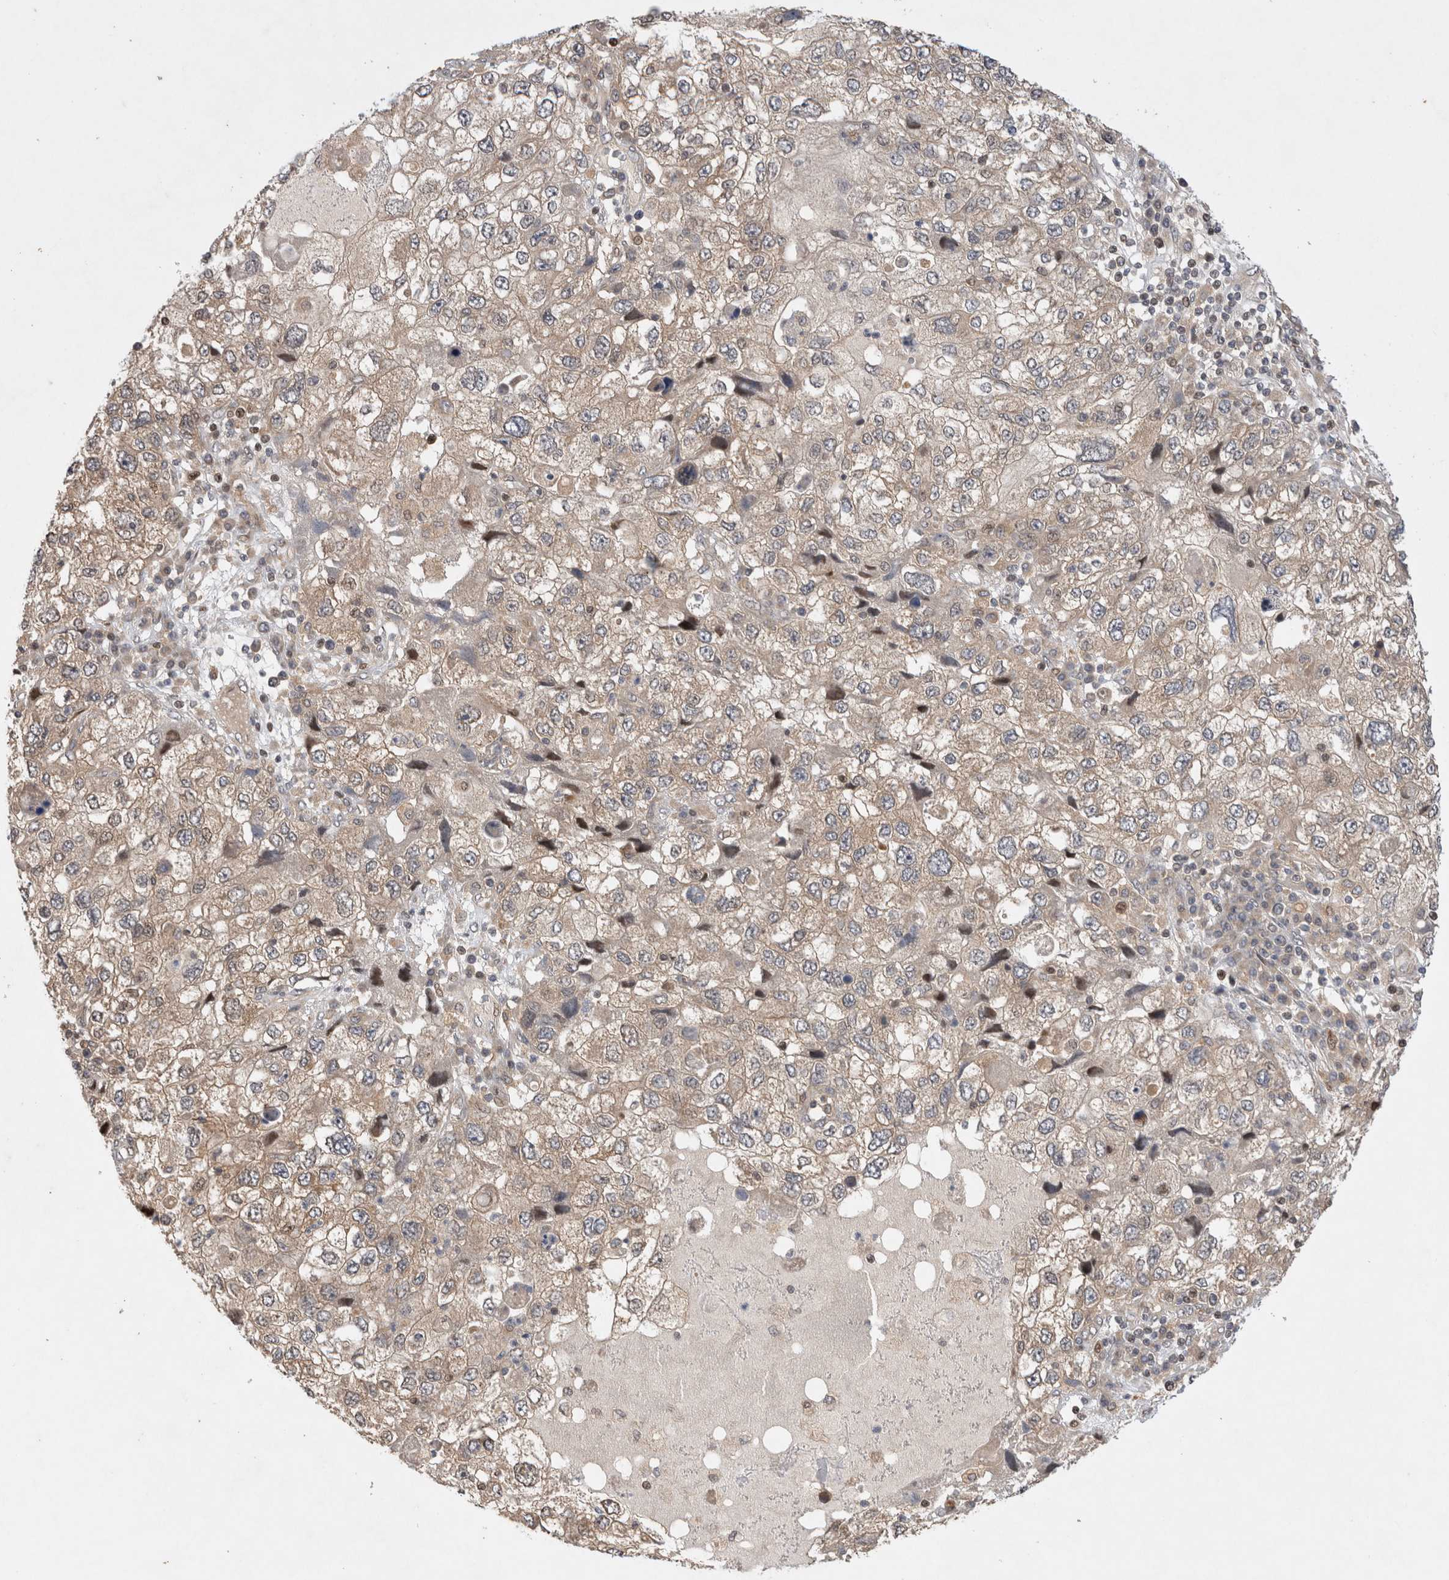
{"staining": {"intensity": "weak", "quantity": "25%-75%", "location": "cytoplasmic/membranous"}, "tissue": "endometrial cancer", "cell_type": "Tumor cells", "image_type": "cancer", "snomed": [{"axis": "morphology", "description": "Adenocarcinoma, NOS"}, {"axis": "topography", "description": "Endometrium"}], "caption": "Endometrial cancer (adenocarcinoma) stained with immunohistochemistry exhibits weak cytoplasmic/membranous staining in approximately 25%-75% of tumor cells.", "gene": "HTT", "patient": {"sex": "female", "age": 49}}